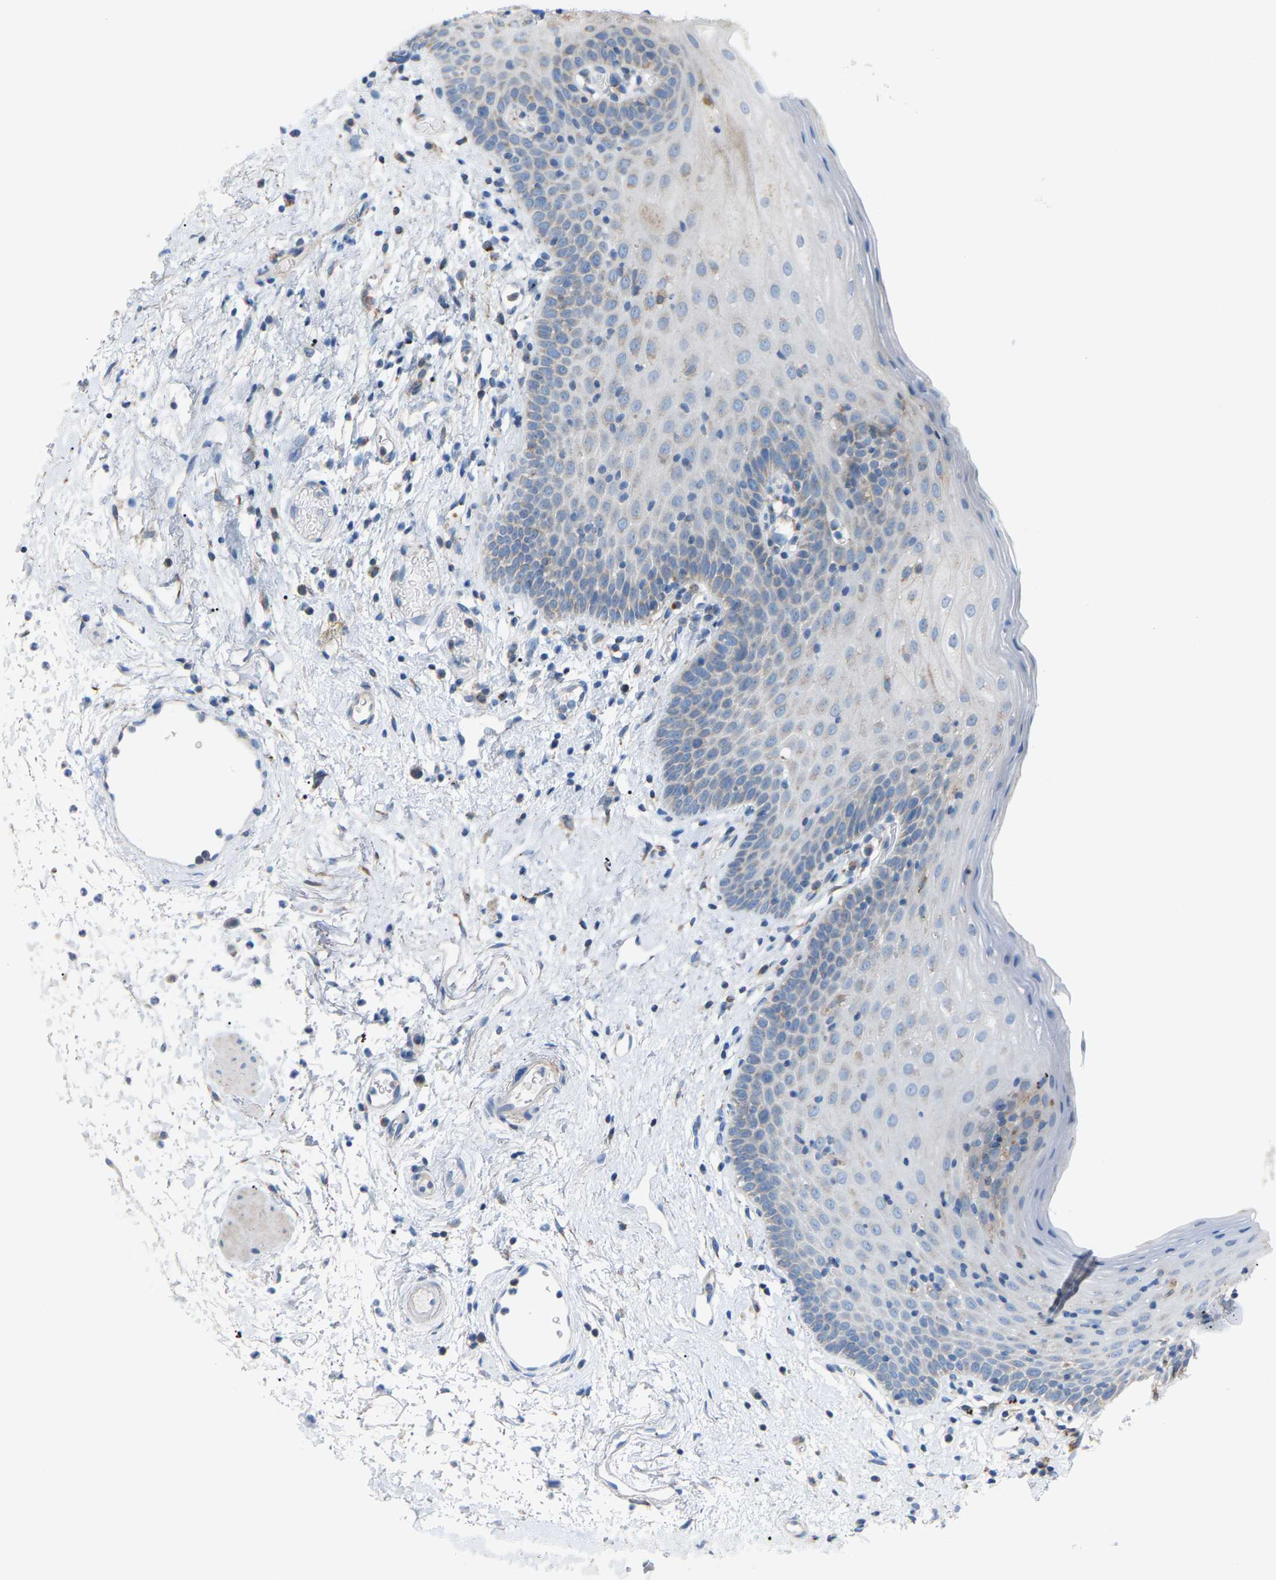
{"staining": {"intensity": "negative", "quantity": "none", "location": "none"}, "tissue": "oral mucosa", "cell_type": "Squamous epithelial cells", "image_type": "normal", "snomed": [{"axis": "morphology", "description": "Normal tissue, NOS"}, {"axis": "topography", "description": "Oral tissue"}], "caption": "Squamous epithelial cells are negative for brown protein staining in benign oral mucosa. (DAB (3,3'-diaminobenzidine) immunohistochemistry, high magnification).", "gene": "CROT", "patient": {"sex": "male", "age": 66}}